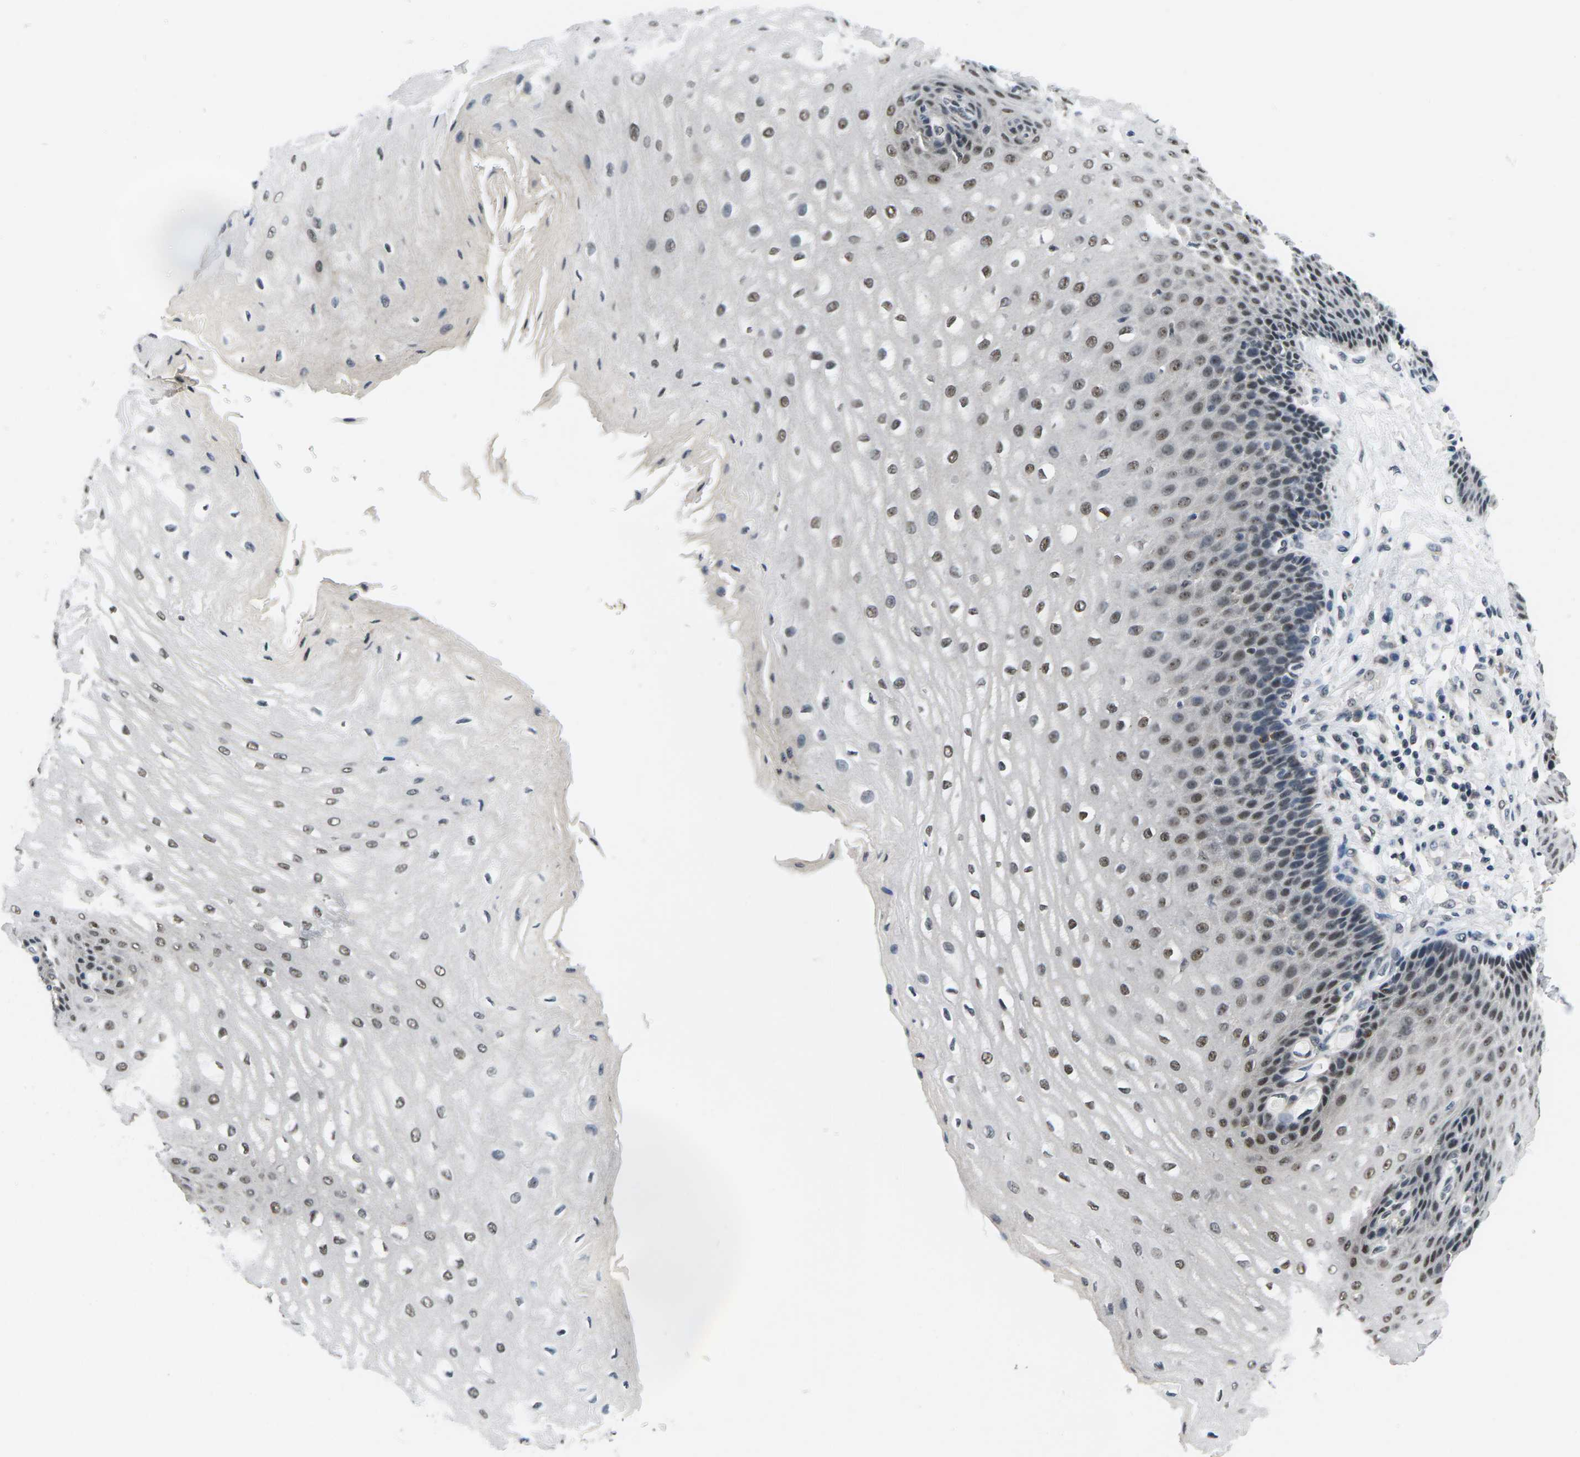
{"staining": {"intensity": "moderate", "quantity": ">75%", "location": "nuclear"}, "tissue": "esophagus", "cell_type": "Squamous epithelial cells", "image_type": "normal", "snomed": [{"axis": "morphology", "description": "Normal tissue, NOS"}, {"axis": "topography", "description": "Esophagus"}], "caption": "A histopathology image of esophagus stained for a protein reveals moderate nuclear brown staining in squamous epithelial cells. Using DAB (3,3'-diaminobenzidine) (brown) and hematoxylin (blue) stains, captured at high magnification using brightfield microscopy.", "gene": "NSRP1", "patient": {"sex": "male", "age": 54}}